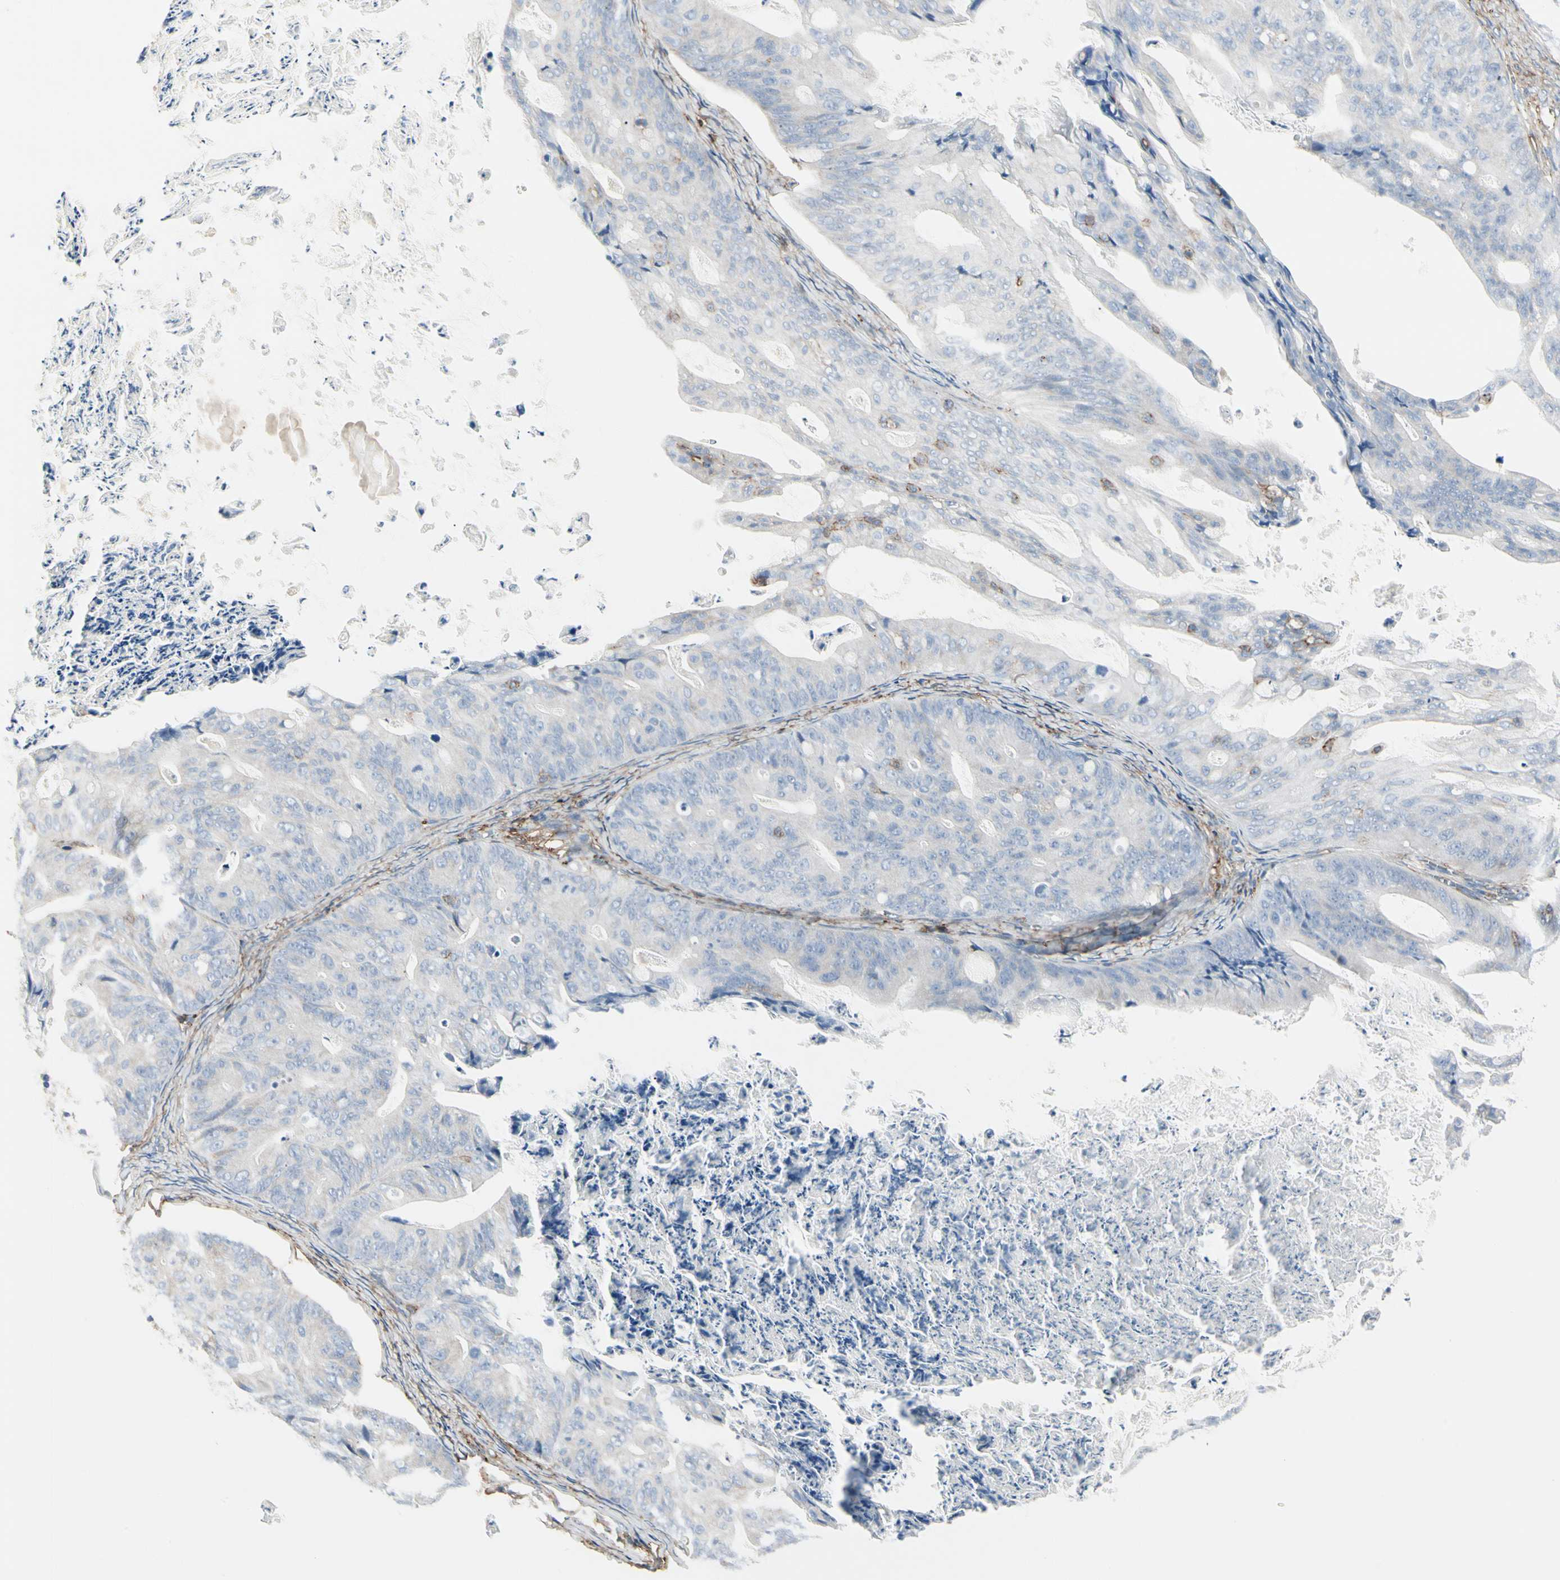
{"staining": {"intensity": "negative", "quantity": "none", "location": "none"}, "tissue": "ovarian cancer", "cell_type": "Tumor cells", "image_type": "cancer", "snomed": [{"axis": "morphology", "description": "Cystadenocarcinoma, mucinous, NOS"}, {"axis": "topography", "description": "Ovary"}], "caption": "Mucinous cystadenocarcinoma (ovarian) was stained to show a protein in brown. There is no significant positivity in tumor cells.", "gene": "CLEC2B", "patient": {"sex": "female", "age": 37}}